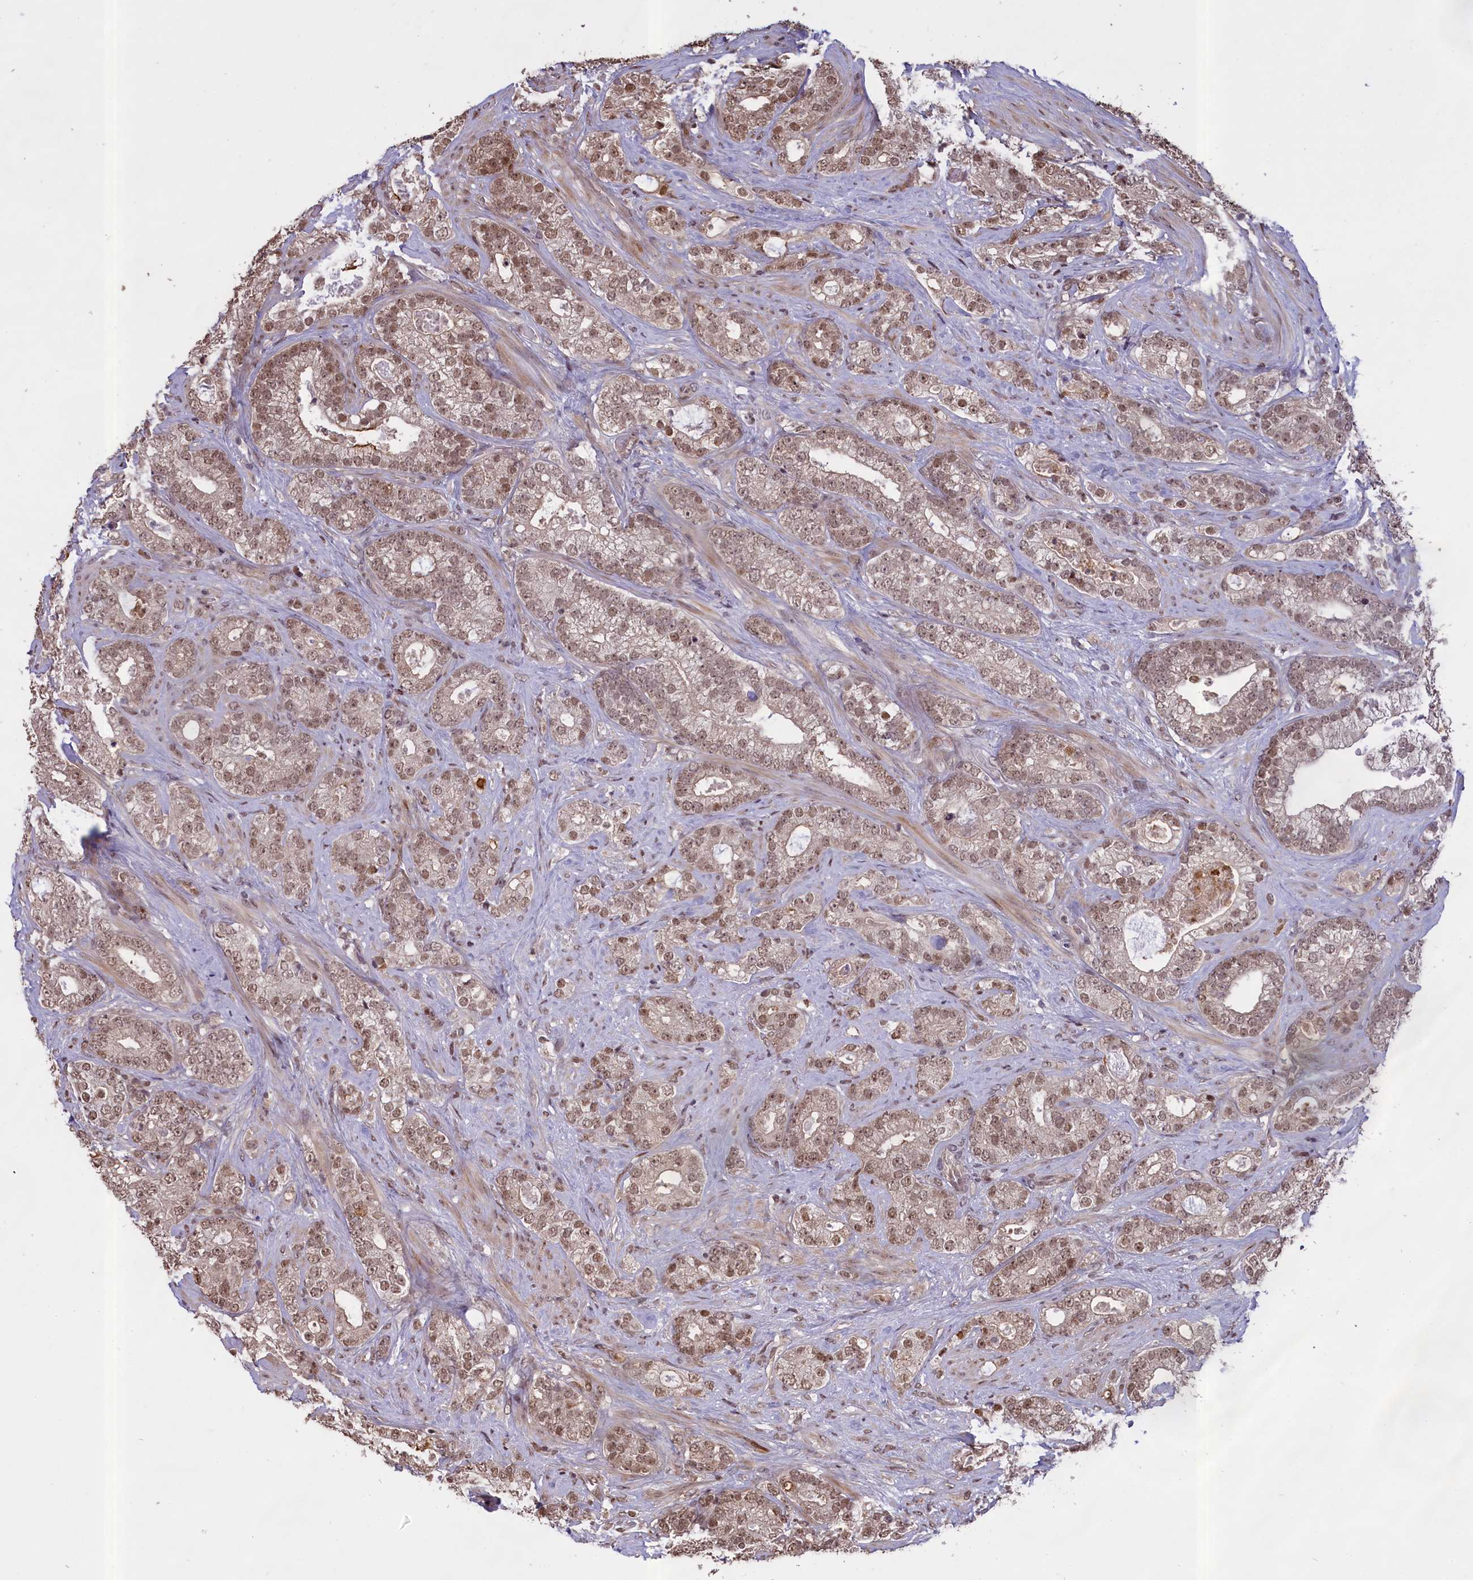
{"staining": {"intensity": "weak", "quantity": ">75%", "location": "nuclear"}, "tissue": "prostate cancer", "cell_type": "Tumor cells", "image_type": "cancer", "snomed": [{"axis": "morphology", "description": "Adenocarcinoma, High grade"}, {"axis": "topography", "description": "Prostate and seminal vesicle, NOS"}], "caption": "Human prostate adenocarcinoma (high-grade) stained with a brown dye displays weak nuclear positive staining in about >75% of tumor cells.", "gene": "RELB", "patient": {"sex": "male", "age": 67}}